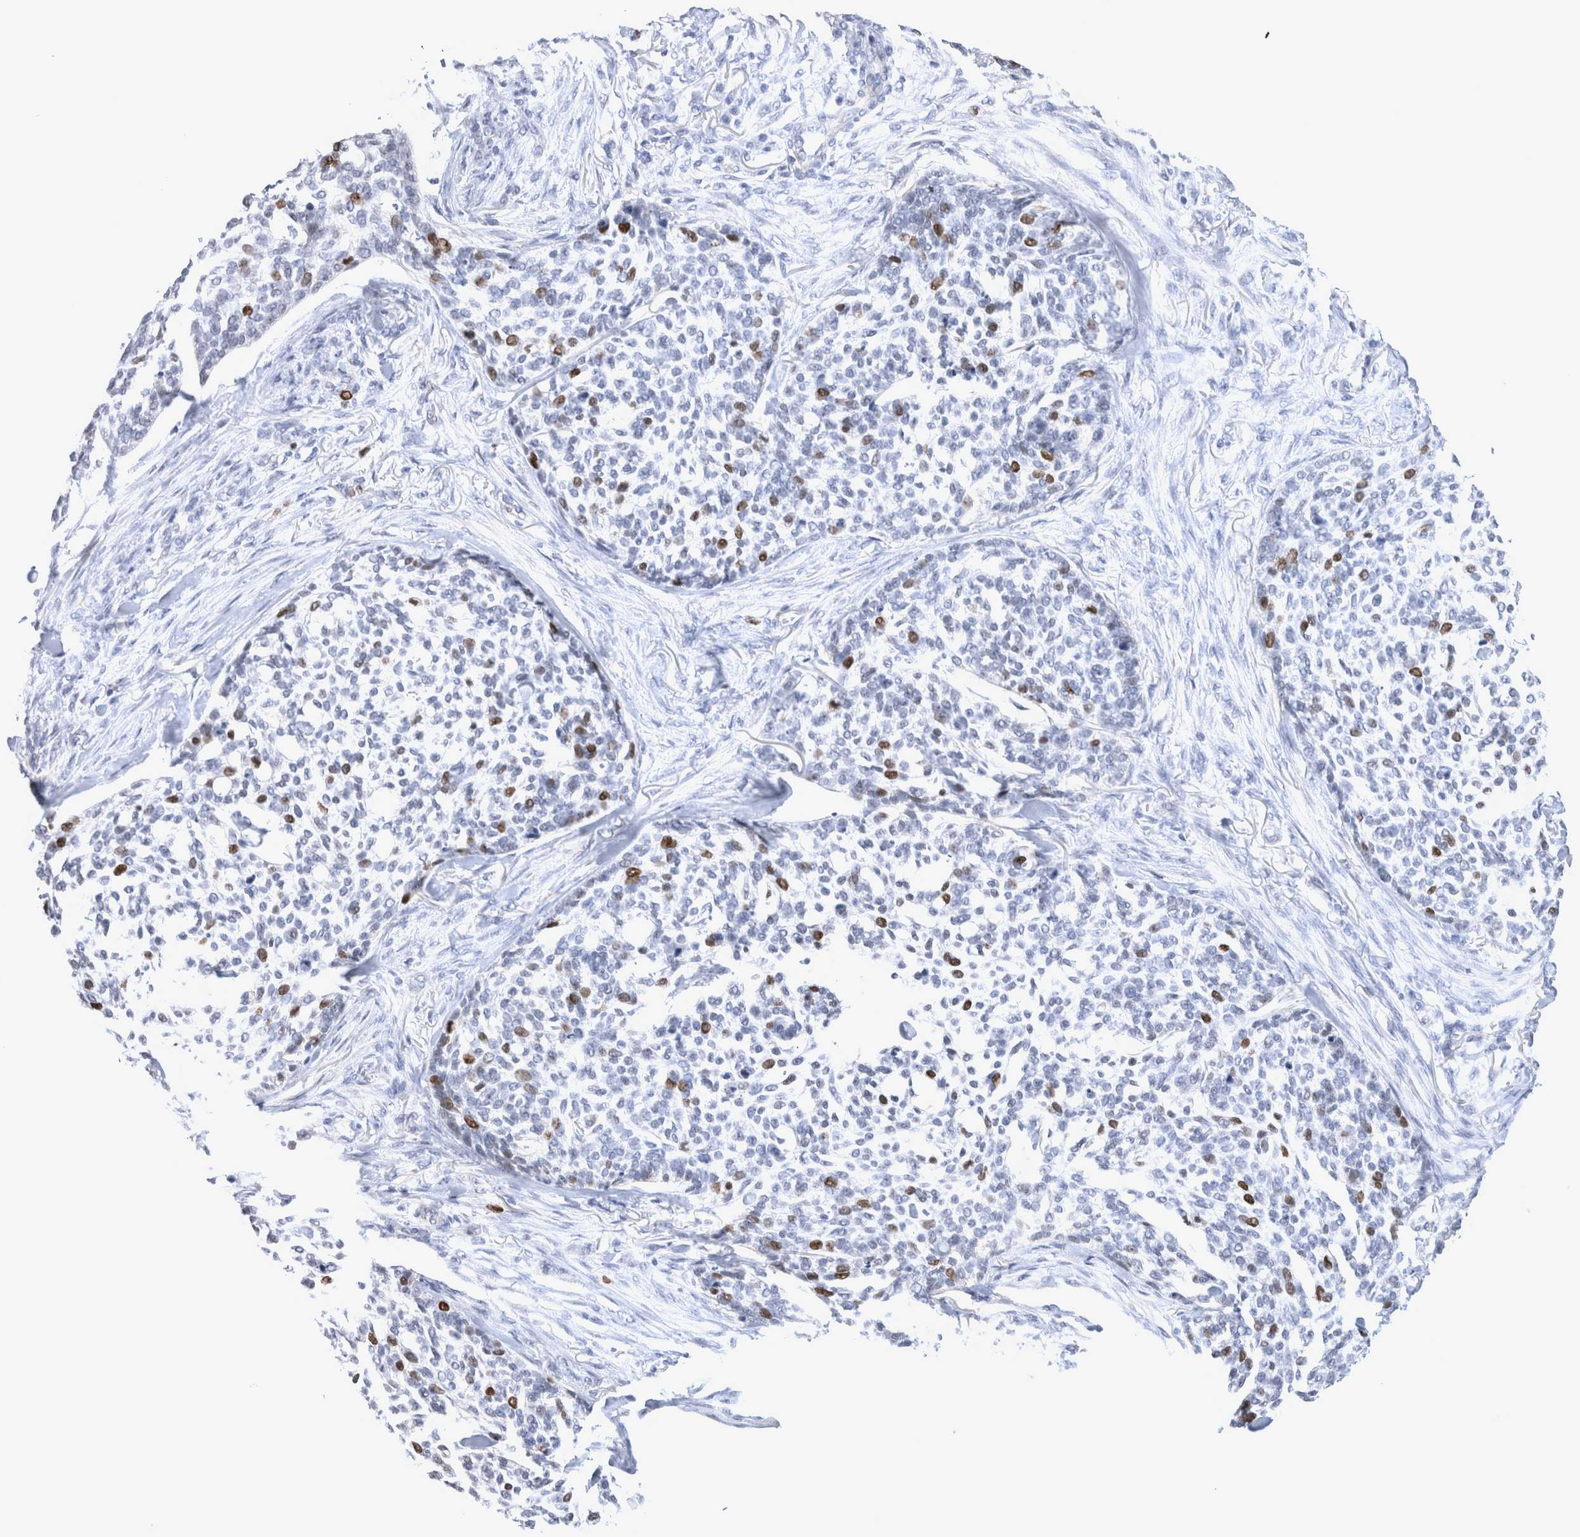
{"staining": {"intensity": "strong", "quantity": "<25%", "location": "nuclear"}, "tissue": "skin cancer", "cell_type": "Tumor cells", "image_type": "cancer", "snomed": [{"axis": "morphology", "description": "Basal cell carcinoma"}, {"axis": "topography", "description": "Skin"}], "caption": "Immunohistochemical staining of skin cancer (basal cell carcinoma) displays strong nuclear protein expression in about <25% of tumor cells.", "gene": "KIF18B", "patient": {"sex": "female", "age": 64}}